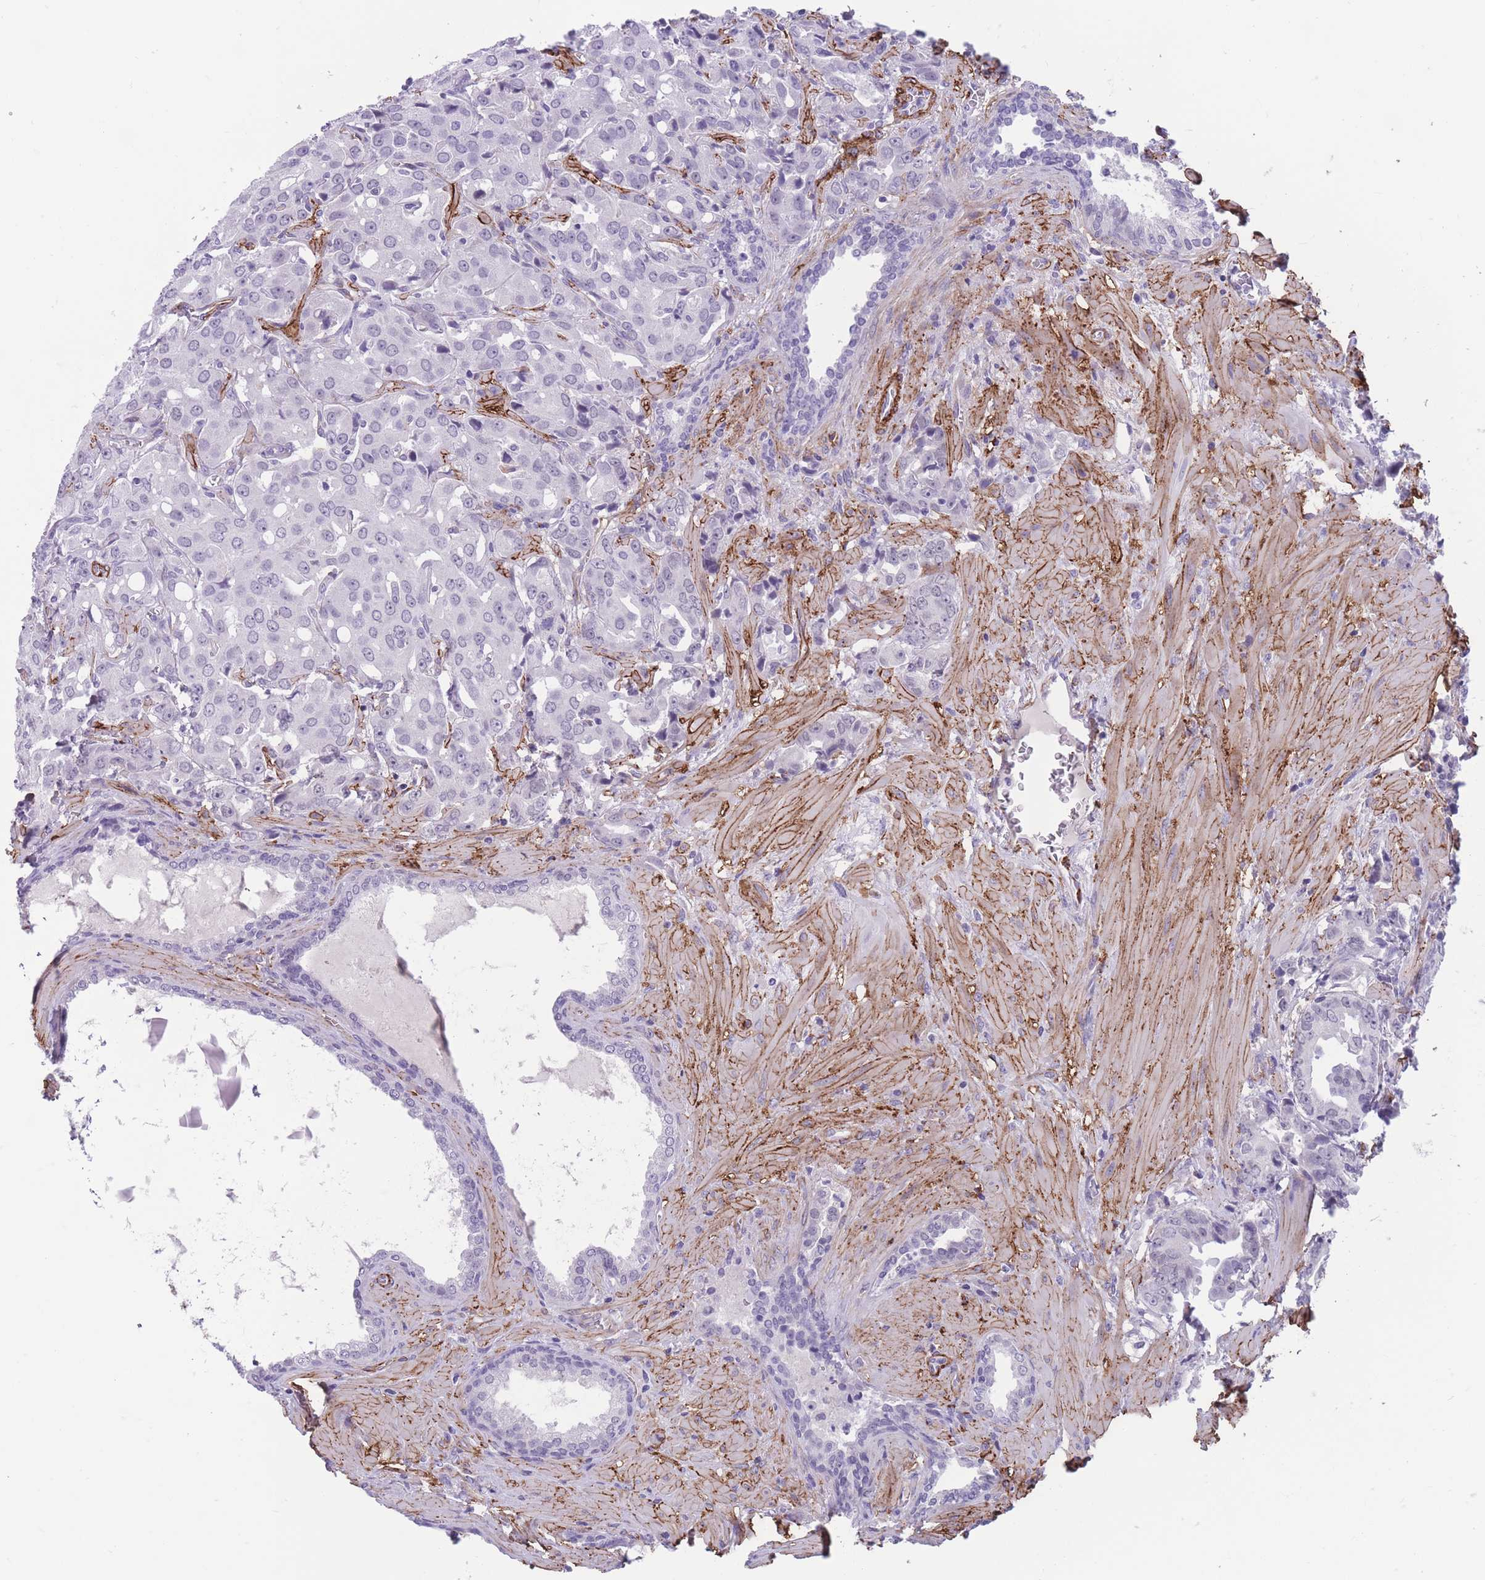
{"staining": {"intensity": "negative", "quantity": "none", "location": "none"}, "tissue": "prostate cancer", "cell_type": "Tumor cells", "image_type": "cancer", "snomed": [{"axis": "morphology", "description": "Adenocarcinoma, High grade"}, {"axis": "topography", "description": "Prostate"}], "caption": "Tumor cells are negative for protein expression in human prostate adenocarcinoma (high-grade).", "gene": "DPYD", "patient": {"sex": "male", "age": 68}}